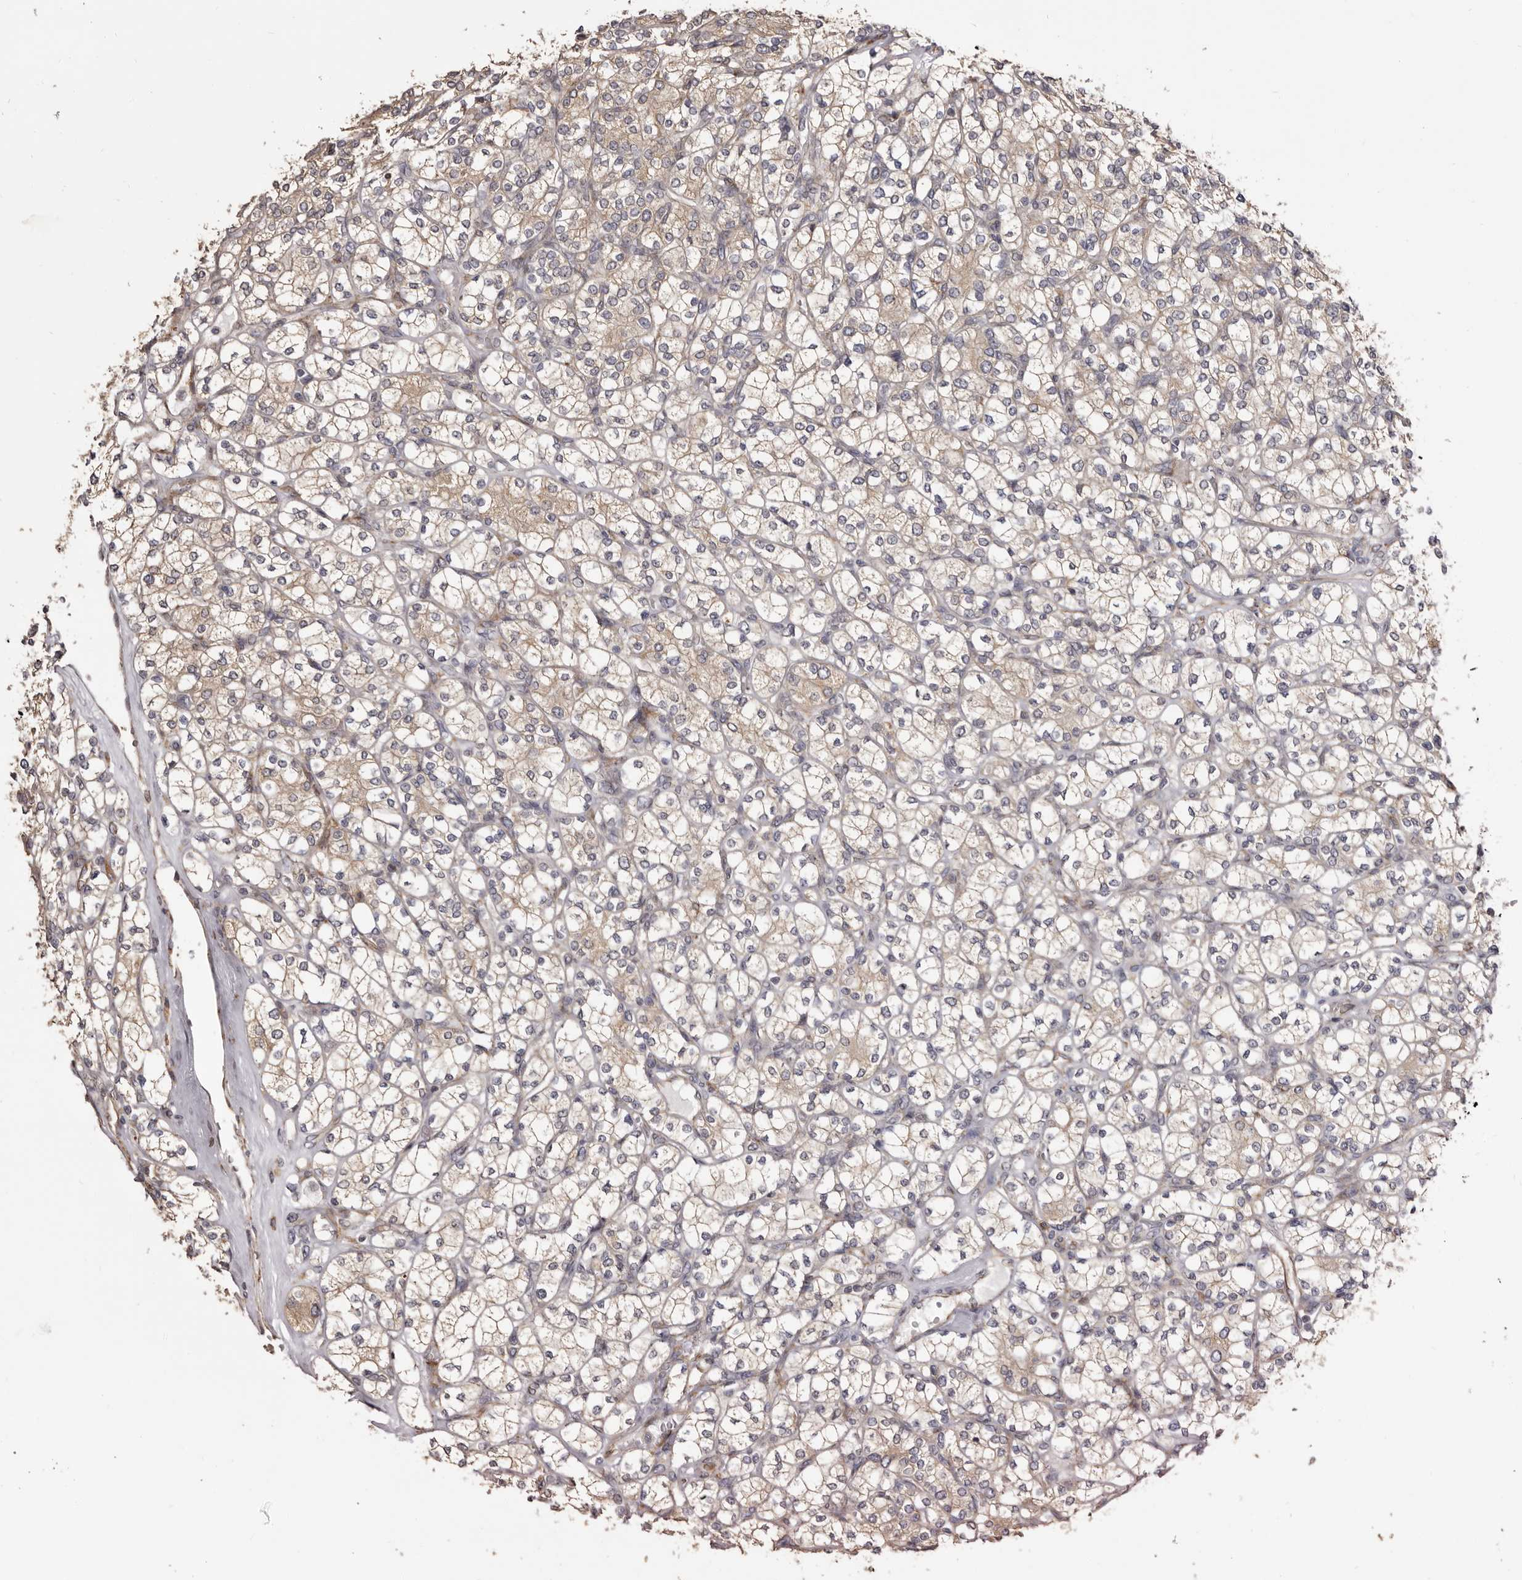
{"staining": {"intensity": "weak", "quantity": "25%-75%", "location": "cytoplasmic/membranous"}, "tissue": "renal cancer", "cell_type": "Tumor cells", "image_type": "cancer", "snomed": [{"axis": "morphology", "description": "Adenocarcinoma, NOS"}, {"axis": "topography", "description": "Kidney"}], "caption": "Protein expression analysis of human renal adenocarcinoma reveals weak cytoplasmic/membranous expression in approximately 25%-75% of tumor cells. Nuclei are stained in blue.", "gene": "PIGX", "patient": {"sex": "male", "age": 77}}